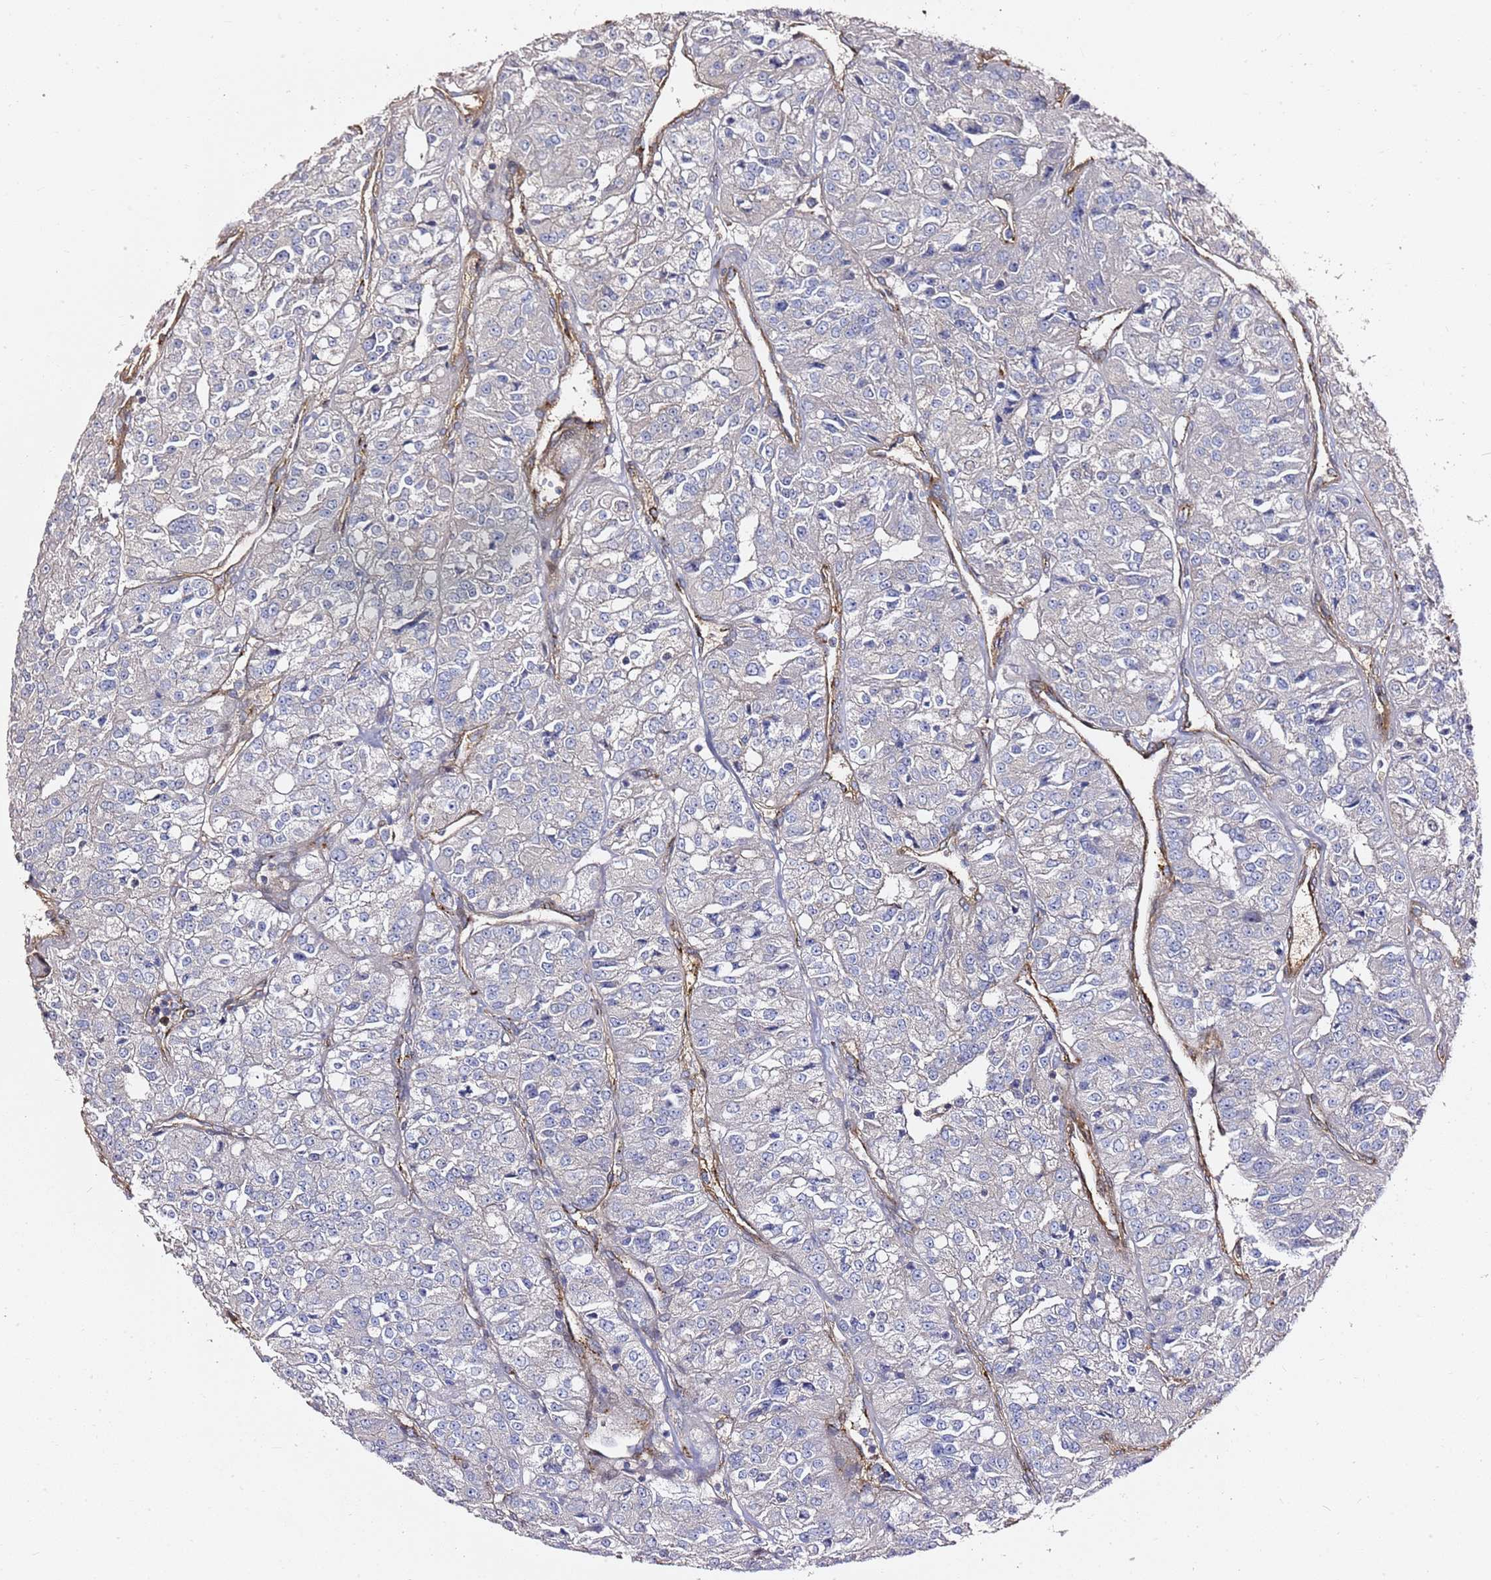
{"staining": {"intensity": "negative", "quantity": "none", "location": "none"}, "tissue": "renal cancer", "cell_type": "Tumor cells", "image_type": "cancer", "snomed": [{"axis": "morphology", "description": "Adenocarcinoma, NOS"}, {"axis": "topography", "description": "Kidney"}], "caption": "High power microscopy histopathology image of an immunohistochemistry (IHC) histopathology image of adenocarcinoma (renal), revealing no significant positivity in tumor cells.", "gene": "EPS8L1", "patient": {"sex": "female", "age": 63}}